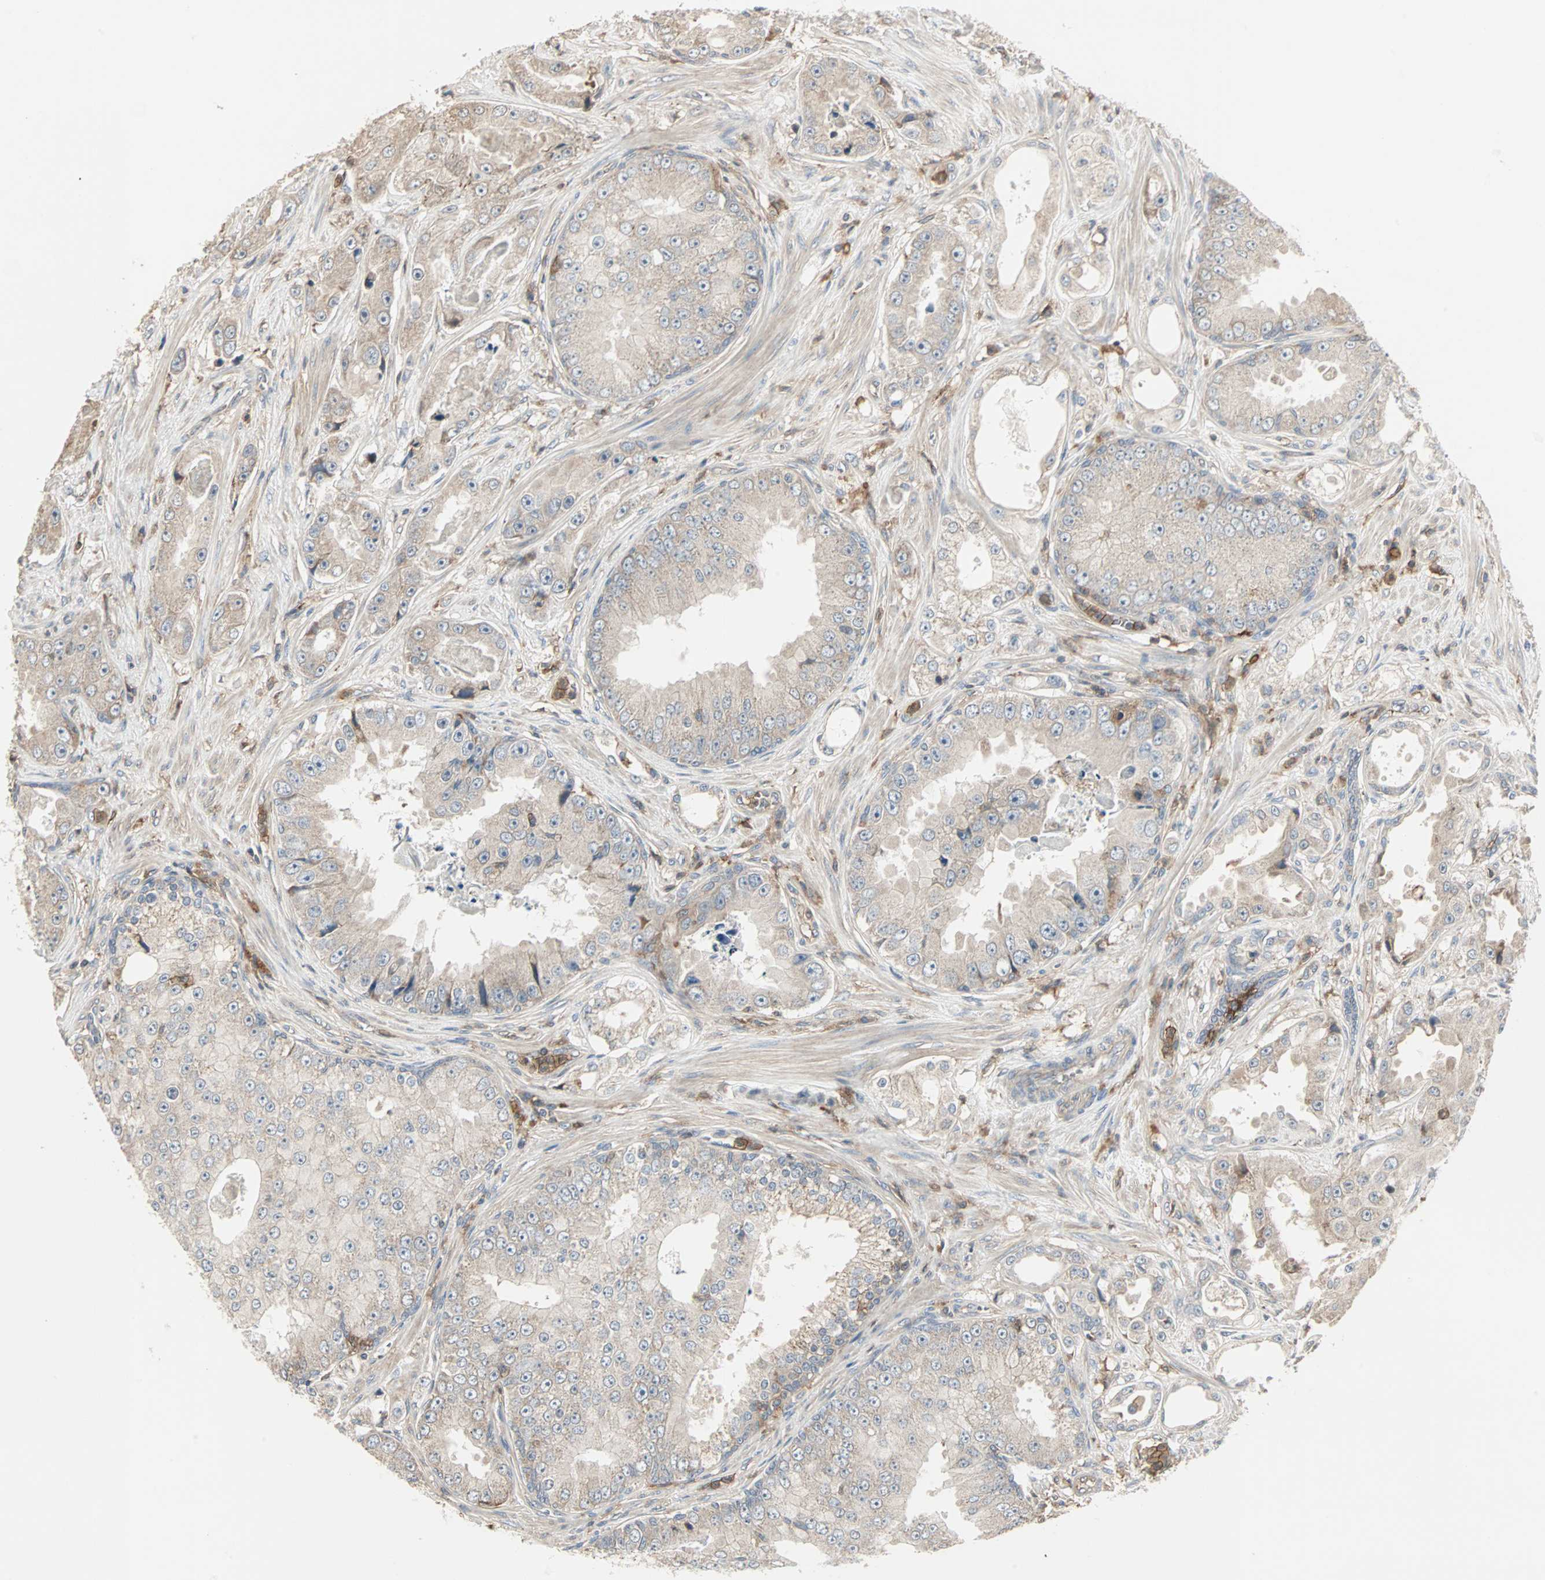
{"staining": {"intensity": "weak", "quantity": "25%-75%", "location": "cytoplasmic/membranous"}, "tissue": "prostate cancer", "cell_type": "Tumor cells", "image_type": "cancer", "snomed": [{"axis": "morphology", "description": "Adenocarcinoma, High grade"}, {"axis": "topography", "description": "Prostate"}], "caption": "A micrograph of human prostate cancer stained for a protein reveals weak cytoplasmic/membranous brown staining in tumor cells. (DAB (3,3'-diaminobenzidine) = brown stain, brightfield microscopy at high magnification).", "gene": "GNAI2", "patient": {"sex": "male", "age": 73}}